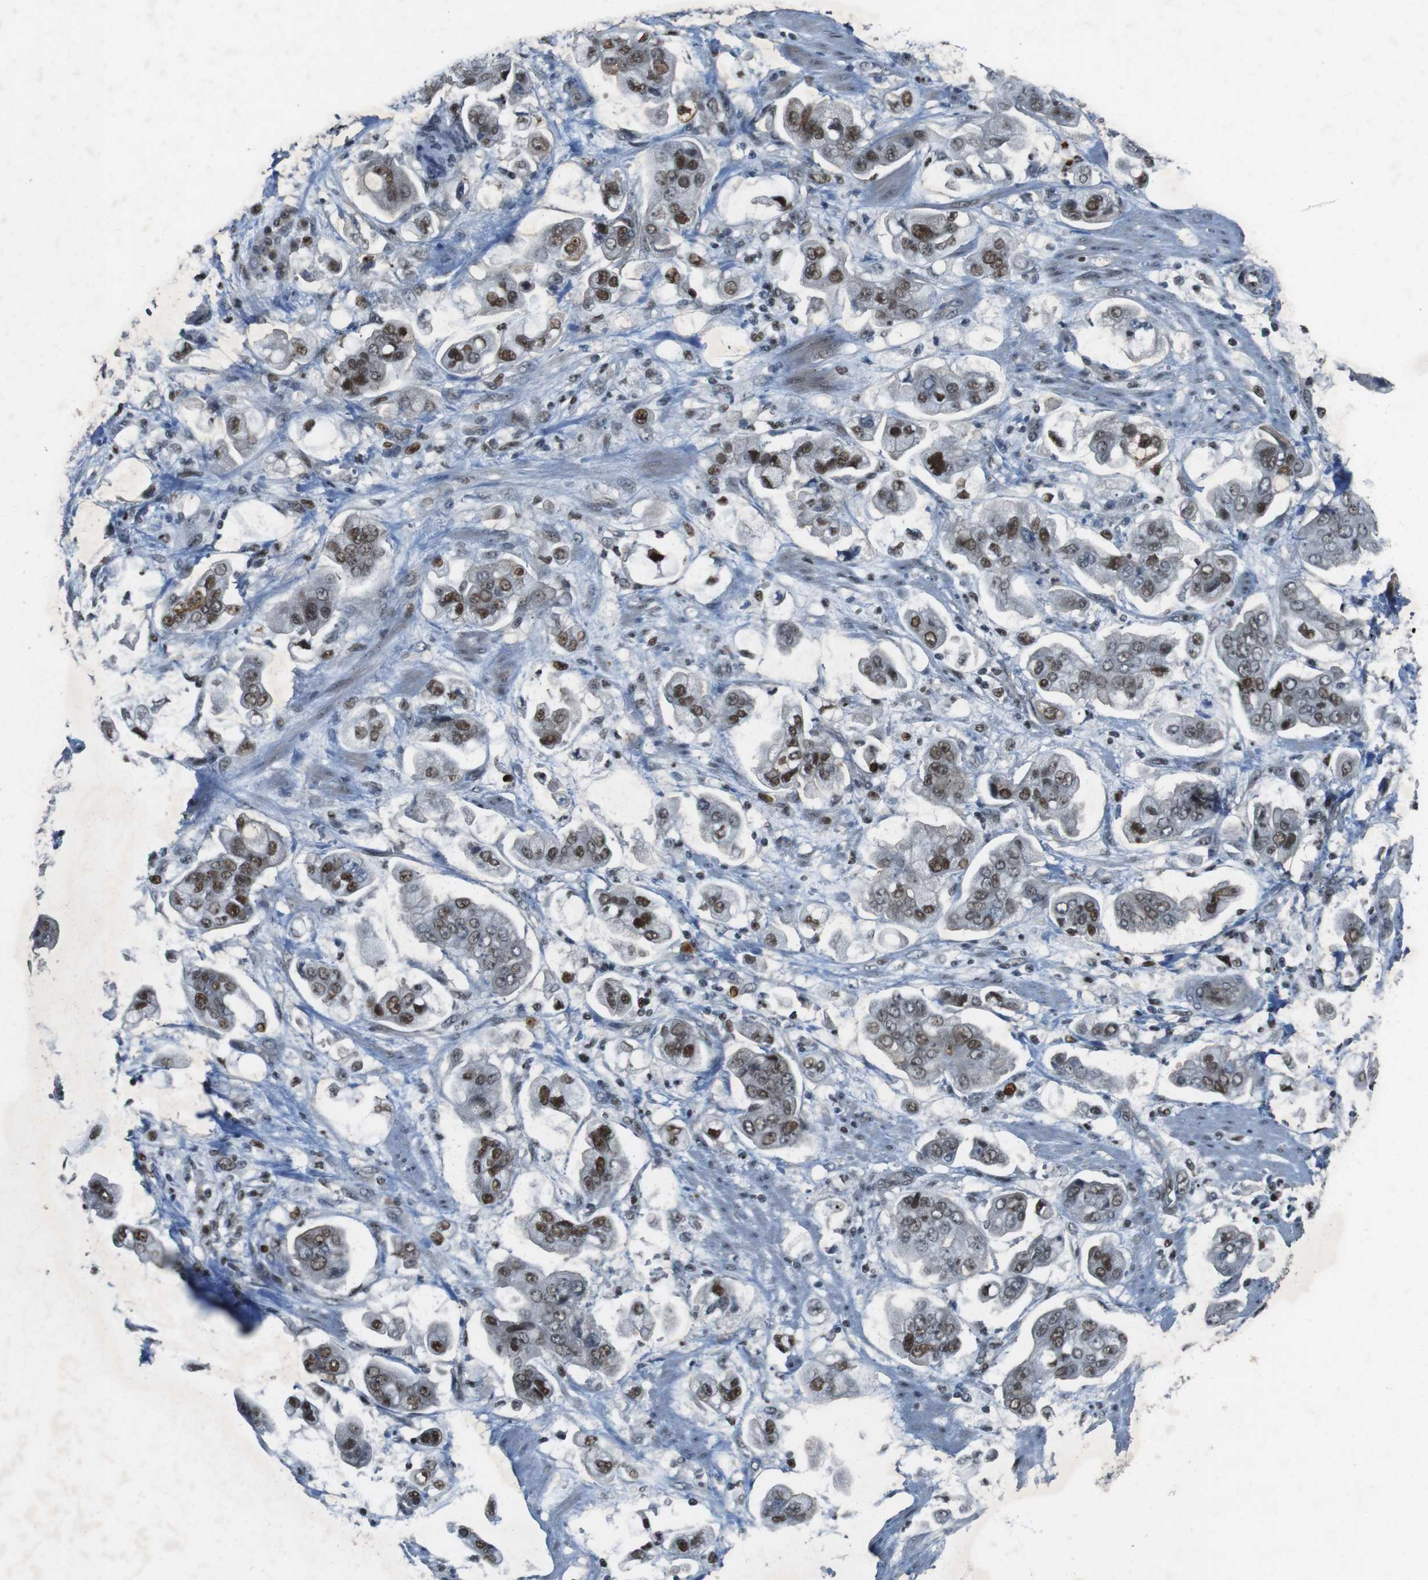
{"staining": {"intensity": "moderate", "quantity": ">75%", "location": "nuclear"}, "tissue": "stomach cancer", "cell_type": "Tumor cells", "image_type": "cancer", "snomed": [{"axis": "morphology", "description": "Adenocarcinoma, NOS"}, {"axis": "topography", "description": "Stomach"}], "caption": "Stomach cancer was stained to show a protein in brown. There is medium levels of moderate nuclear staining in approximately >75% of tumor cells.", "gene": "MAPKAPK5", "patient": {"sex": "male", "age": 62}}